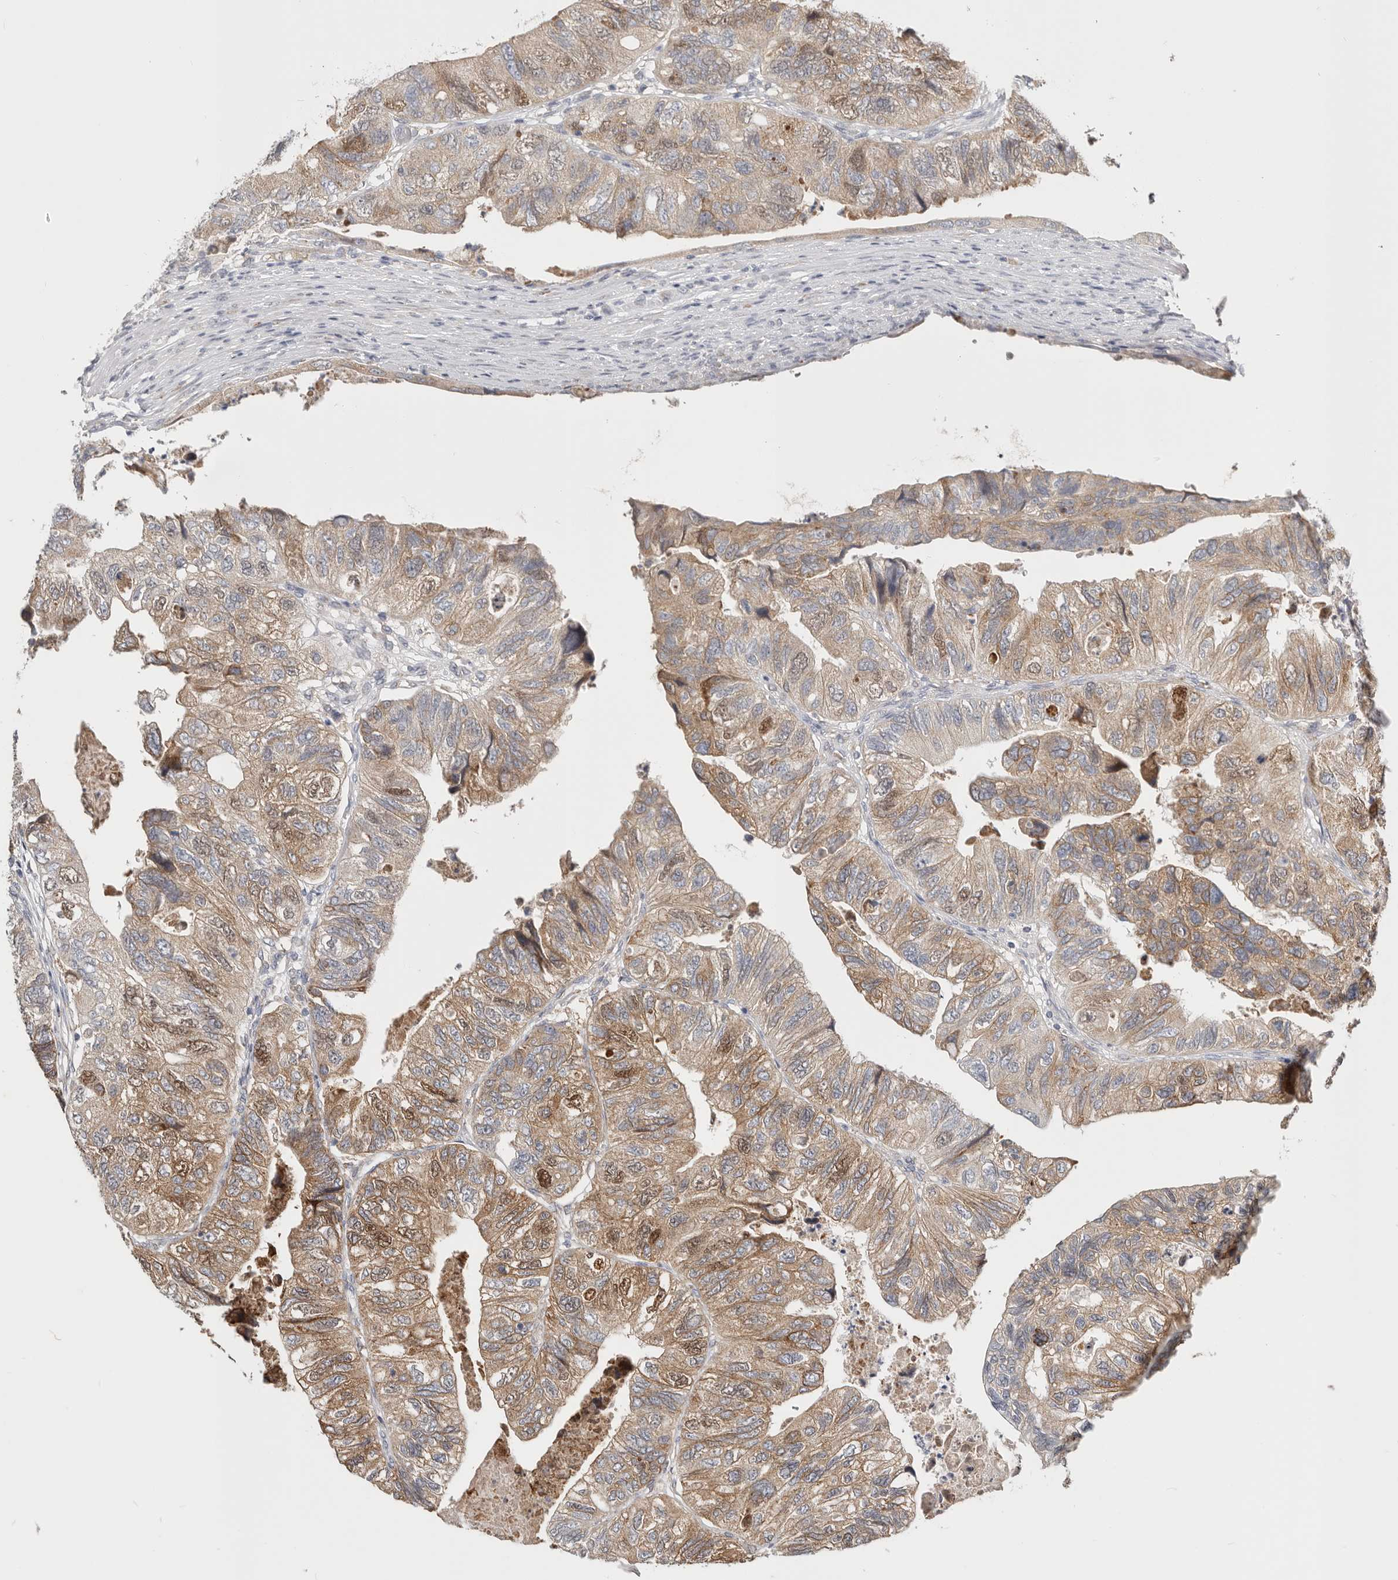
{"staining": {"intensity": "moderate", "quantity": ">75%", "location": "cytoplasmic/membranous,nuclear"}, "tissue": "colorectal cancer", "cell_type": "Tumor cells", "image_type": "cancer", "snomed": [{"axis": "morphology", "description": "Adenocarcinoma, NOS"}, {"axis": "topography", "description": "Rectum"}], "caption": "Tumor cells exhibit medium levels of moderate cytoplasmic/membranous and nuclear expression in approximately >75% of cells in human adenocarcinoma (colorectal).", "gene": "IL32", "patient": {"sex": "male", "age": 63}}